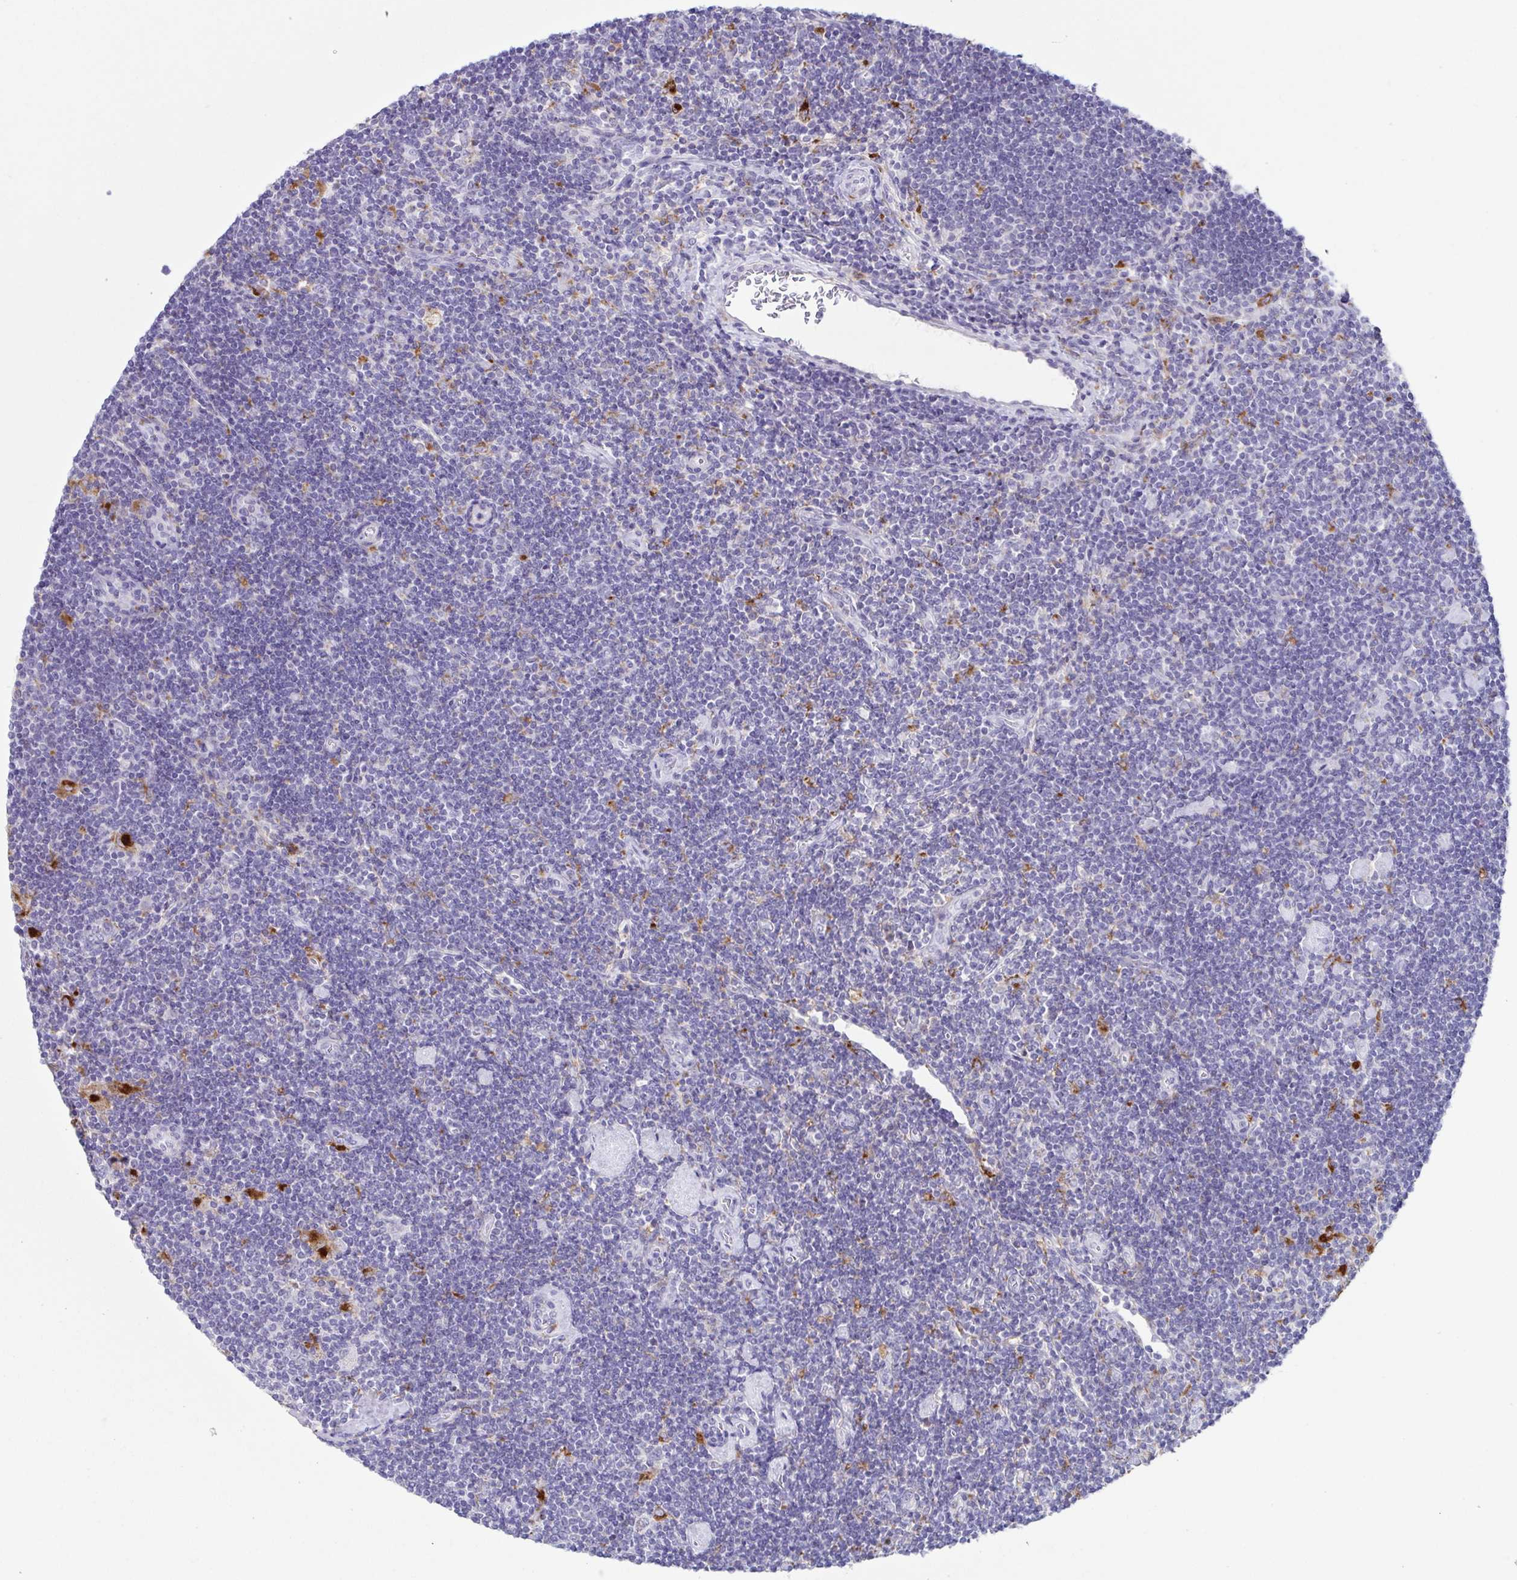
{"staining": {"intensity": "strong", "quantity": "25%-75%", "location": "cytoplasmic/membranous"}, "tissue": "lymphoma", "cell_type": "Tumor cells", "image_type": "cancer", "snomed": [{"axis": "morphology", "description": "Hodgkin's disease, NOS"}, {"axis": "topography", "description": "Lymph node"}], "caption": "This histopathology image shows lymphoma stained with immunohistochemistry to label a protein in brown. The cytoplasmic/membranous of tumor cells show strong positivity for the protein. Nuclei are counter-stained blue.", "gene": "ATP6V1G2", "patient": {"sex": "male", "age": 40}}